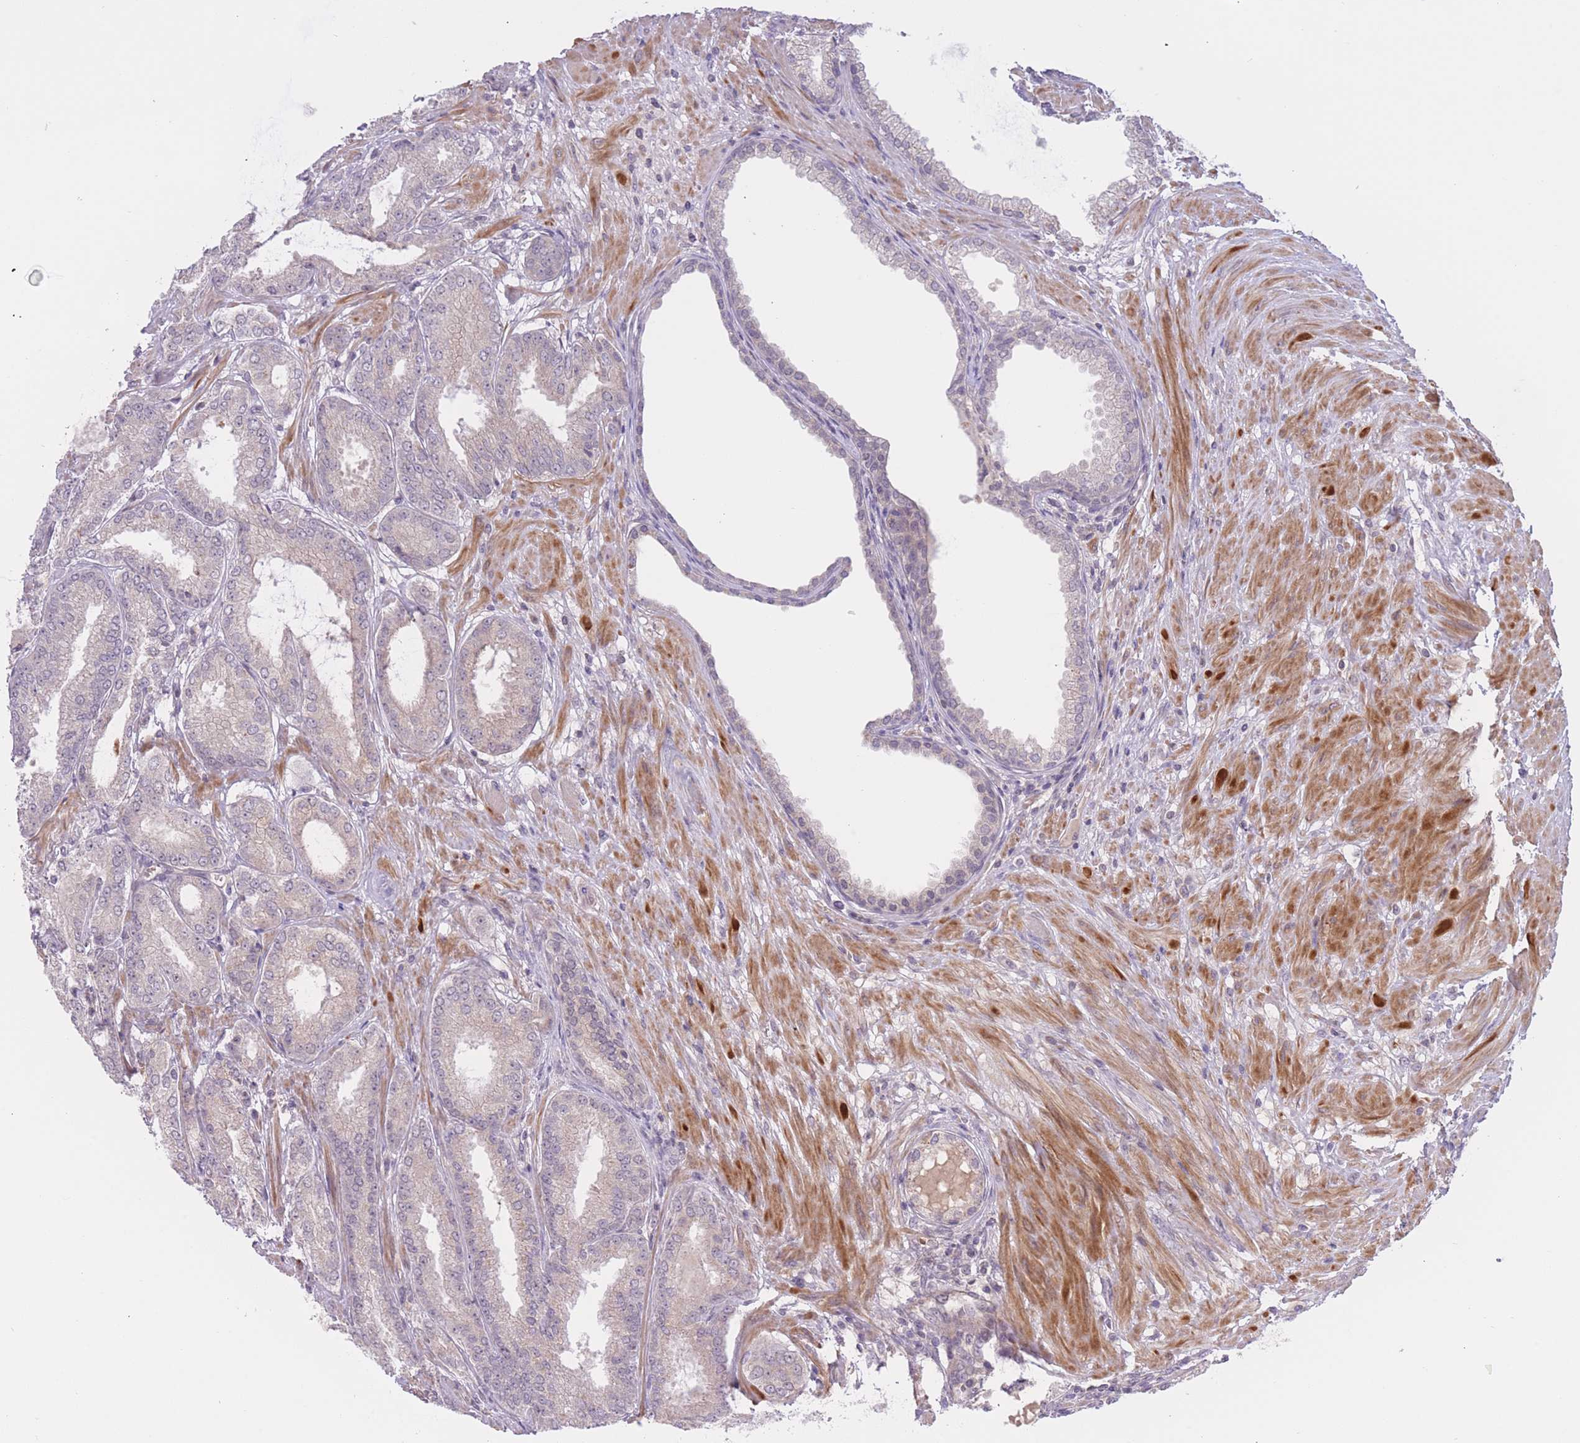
{"staining": {"intensity": "negative", "quantity": "none", "location": "none"}, "tissue": "prostate cancer", "cell_type": "Tumor cells", "image_type": "cancer", "snomed": [{"axis": "morphology", "description": "Adenocarcinoma, High grade"}, {"axis": "topography", "description": "Prostate"}], "caption": "High magnification brightfield microscopy of prostate high-grade adenocarcinoma stained with DAB (3,3'-diaminobenzidine) (brown) and counterstained with hematoxylin (blue): tumor cells show no significant expression.", "gene": "FUT5", "patient": {"sex": "male", "age": 71}}